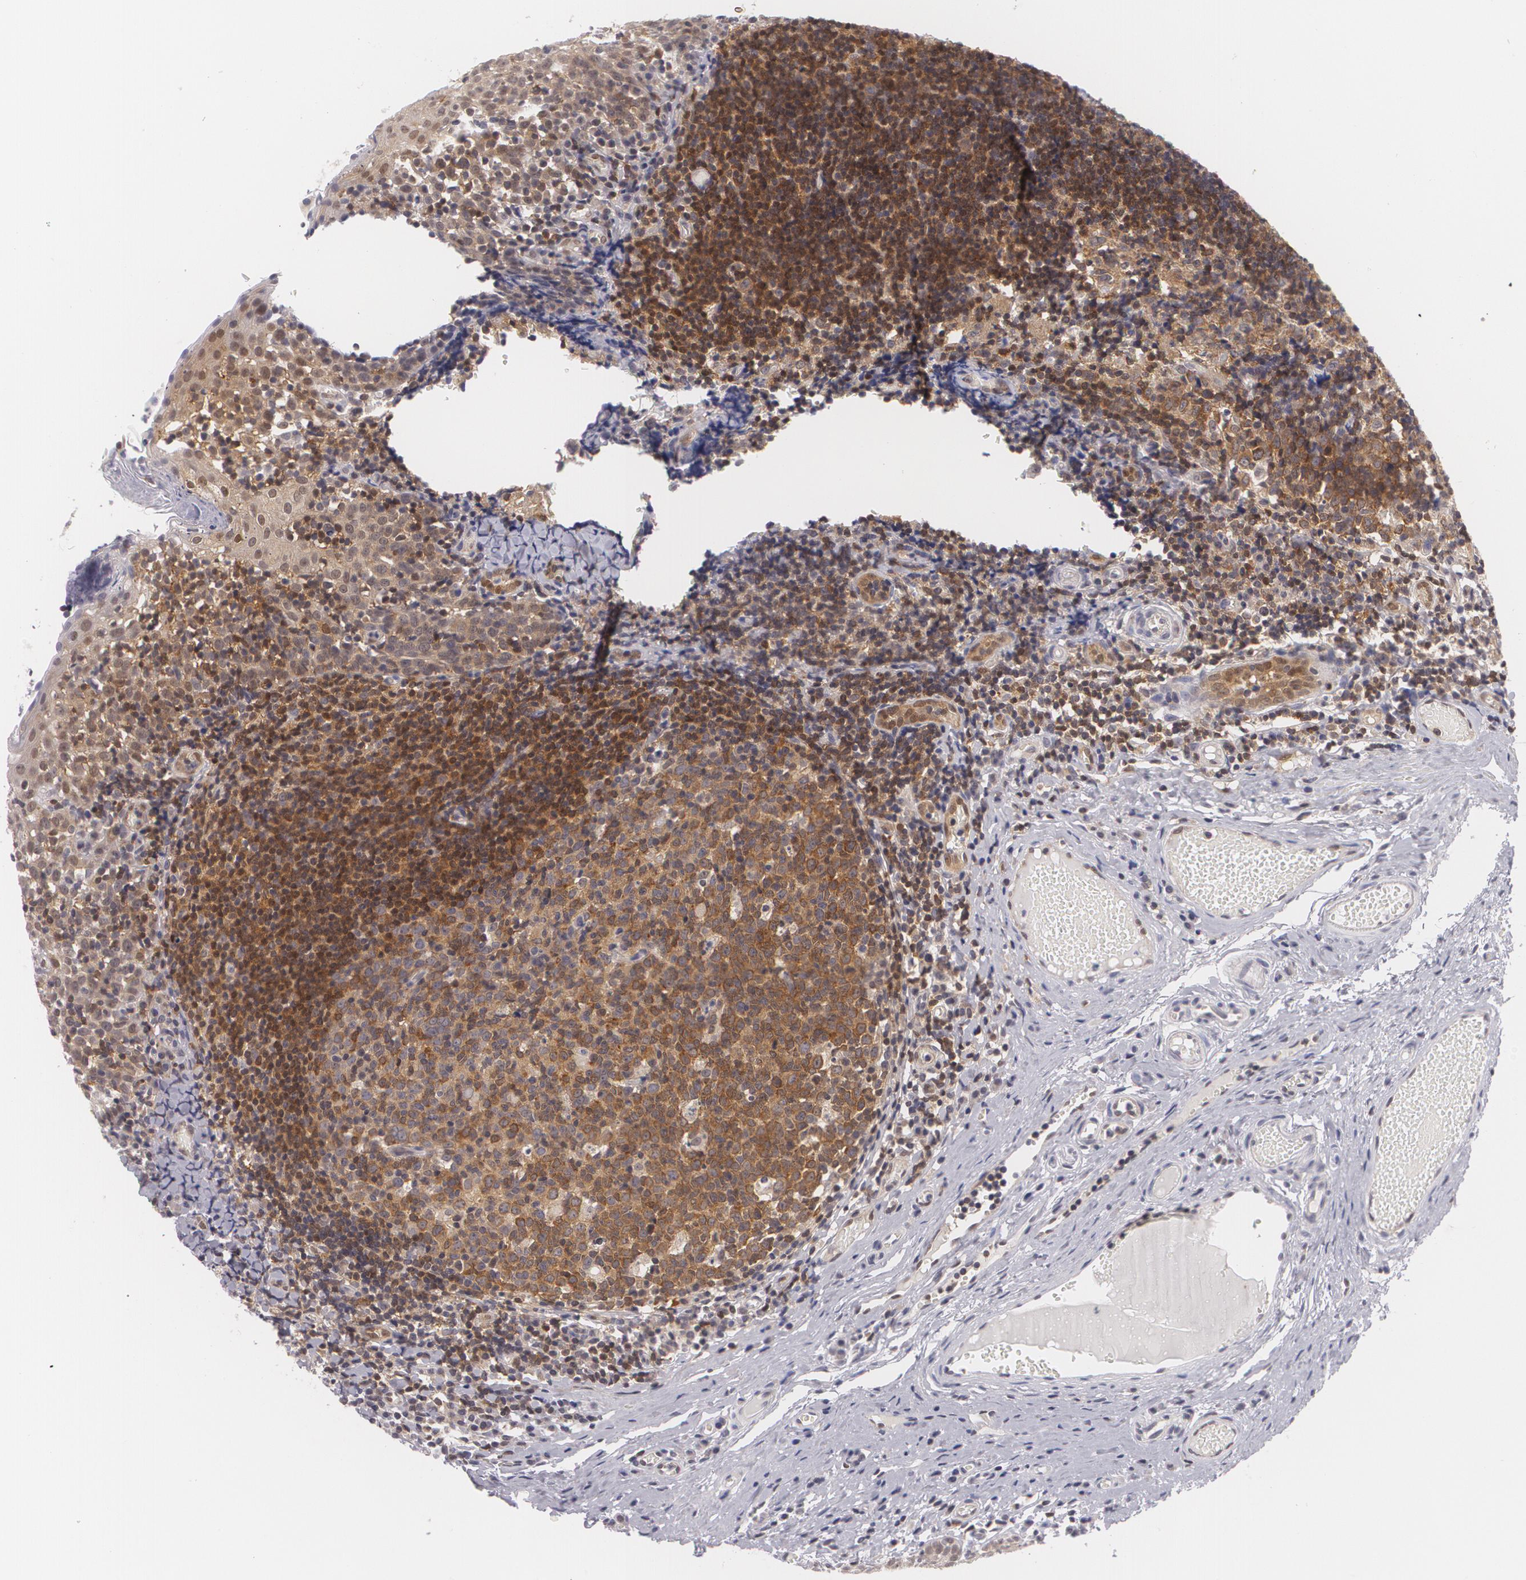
{"staining": {"intensity": "moderate", "quantity": ">75%", "location": "cytoplasmic/membranous"}, "tissue": "tonsil", "cell_type": "Germinal center cells", "image_type": "normal", "snomed": [{"axis": "morphology", "description": "Normal tissue, NOS"}, {"axis": "topography", "description": "Tonsil"}], "caption": "A histopathology image showing moderate cytoplasmic/membranous staining in about >75% of germinal center cells in normal tonsil, as visualized by brown immunohistochemical staining.", "gene": "BCL10", "patient": {"sex": "female", "age": 34}}